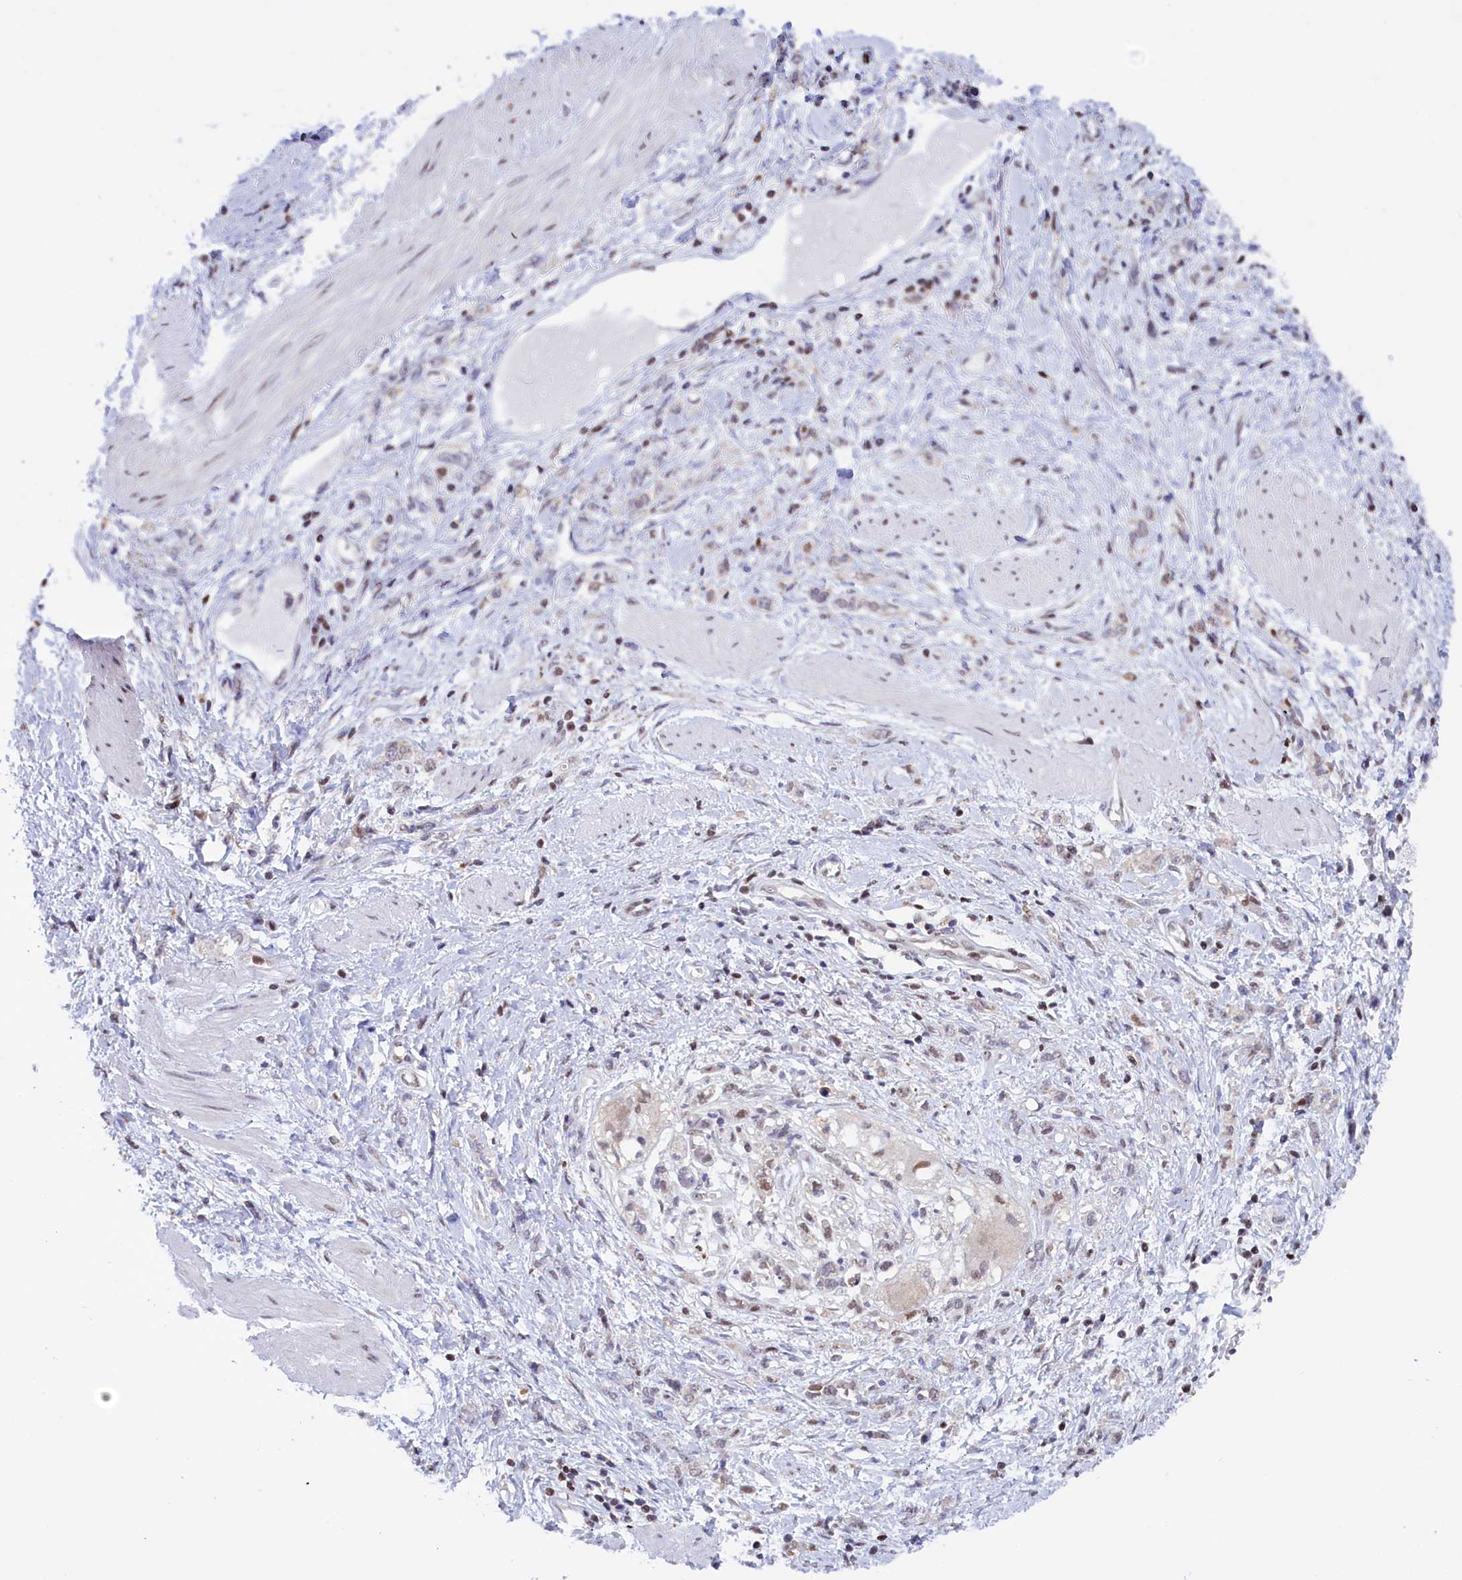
{"staining": {"intensity": "weak", "quantity": "<25%", "location": "nuclear"}, "tissue": "stomach cancer", "cell_type": "Tumor cells", "image_type": "cancer", "snomed": [{"axis": "morphology", "description": "Adenocarcinoma, NOS"}, {"axis": "topography", "description": "Stomach"}], "caption": "Immunohistochemical staining of adenocarcinoma (stomach) exhibits no significant expression in tumor cells.", "gene": "IZUMO2", "patient": {"sex": "female", "age": 76}}